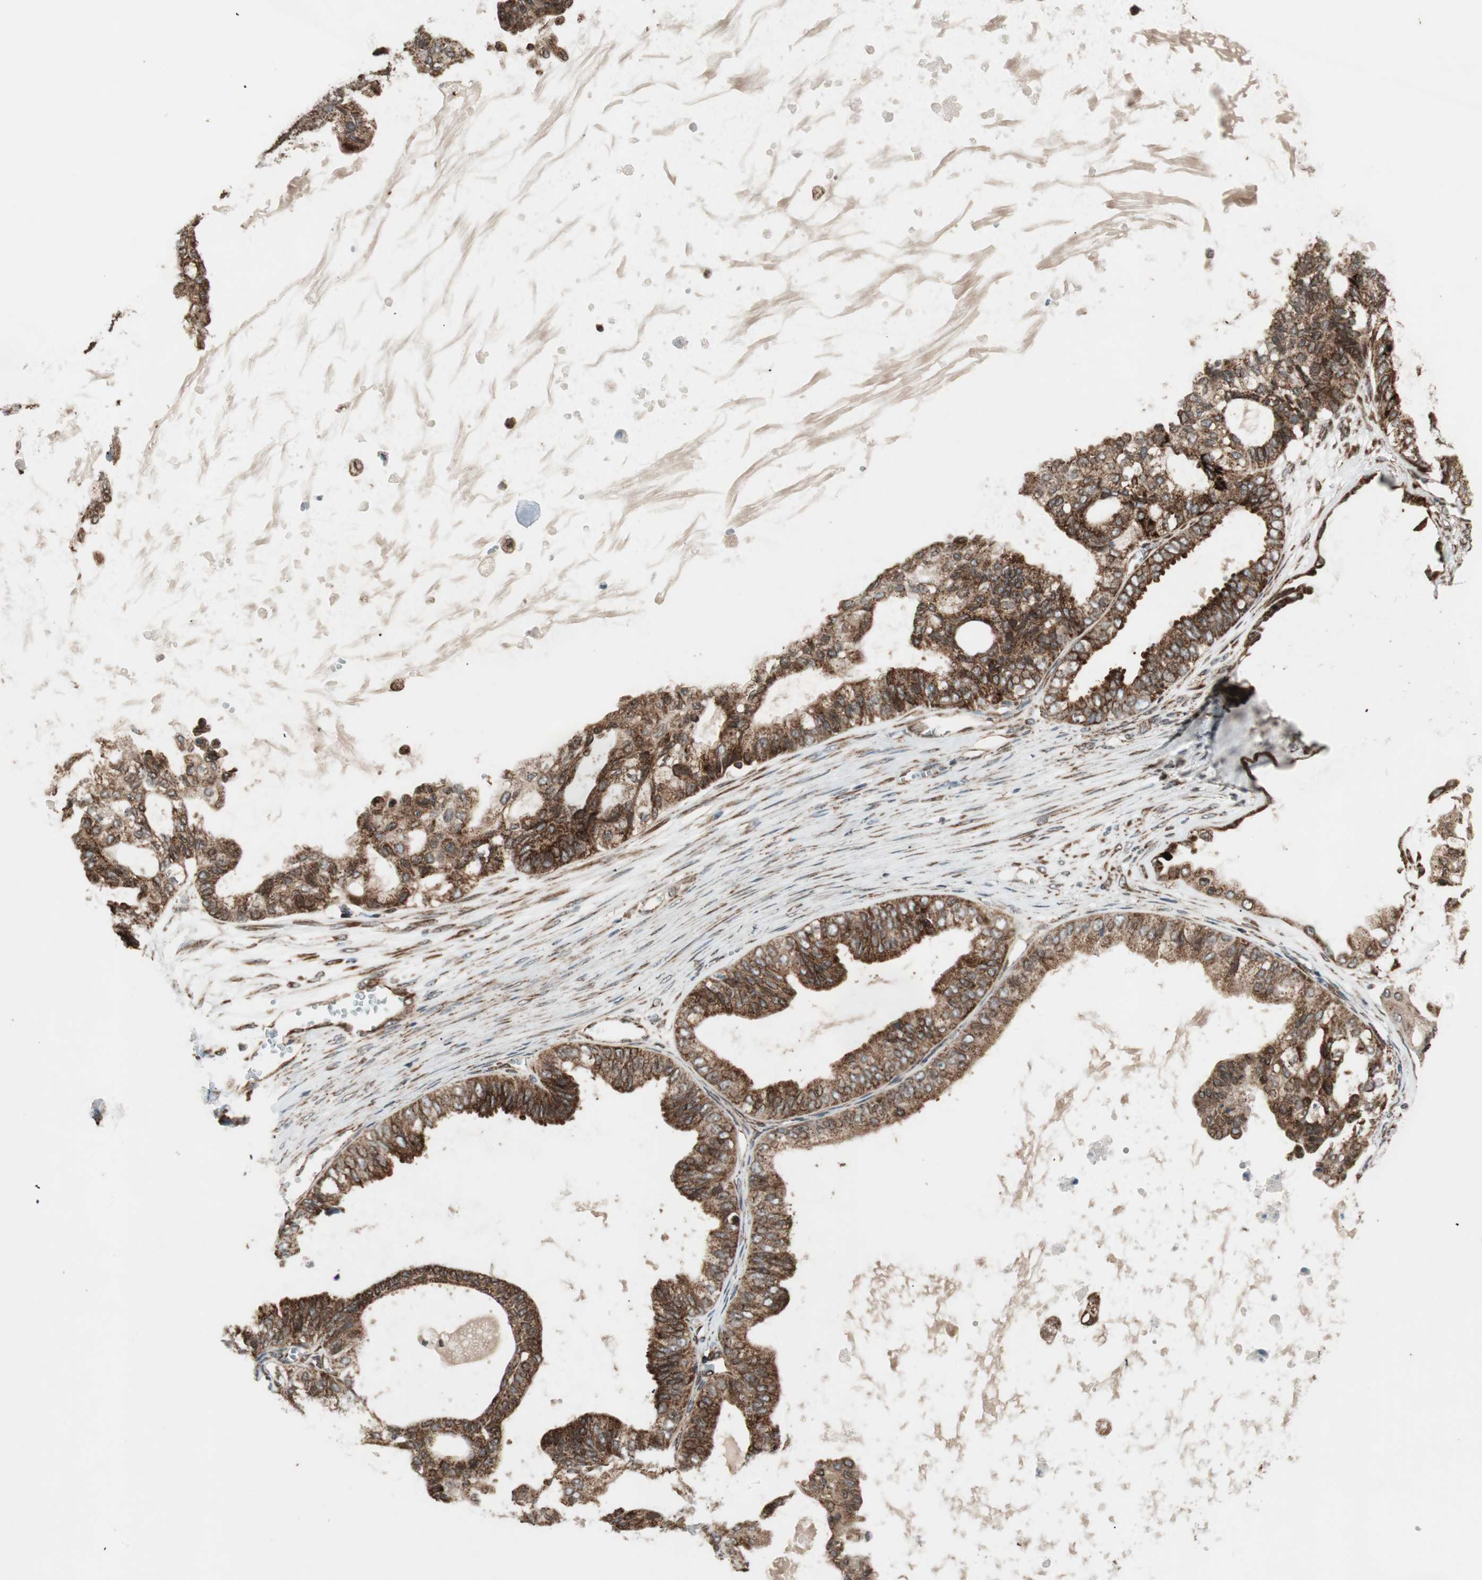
{"staining": {"intensity": "strong", "quantity": ">75%", "location": "cytoplasmic/membranous,nuclear"}, "tissue": "ovarian cancer", "cell_type": "Tumor cells", "image_type": "cancer", "snomed": [{"axis": "morphology", "description": "Carcinoma, NOS"}, {"axis": "morphology", "description": "Carcinoma, endometroid"}, {"axis": "topography", "description": "Ovary"}], "caption": "Human endometroid carcinoma (ovarian) stained with a brown dye displays strong cytoplasmic/membranous and nuclear positive positivity in about >75% of tumor cells.", "gene": "NUP62", "patient": {"sex": "female", "age": 50}}